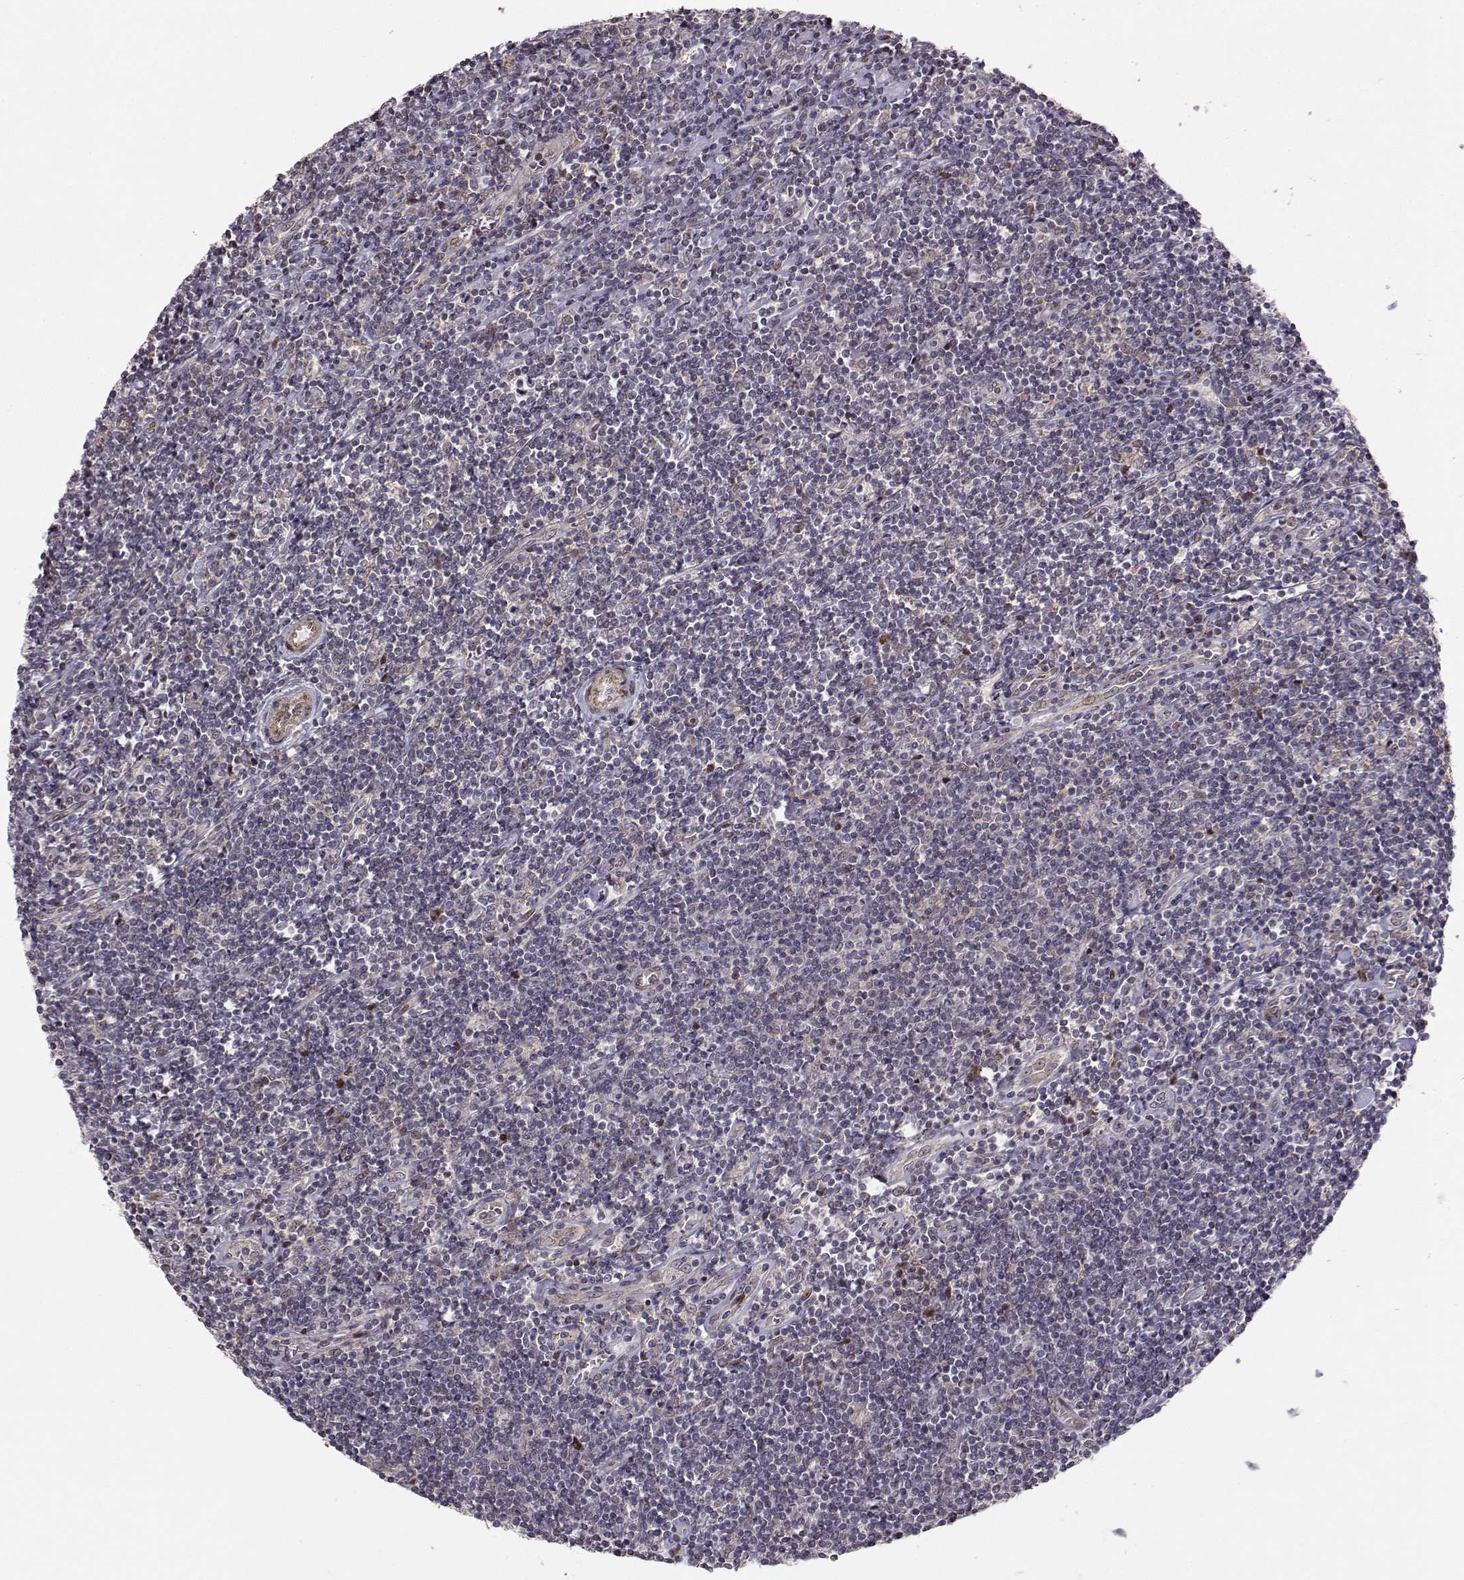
{"staining": {"intensity": "weak", "quantity": ">75%", "location": "cytoplasmic/membranous"}, "tissue": "lymphoma", "cell_type": "Tumor cells", "image_type": "cancer", "snomed": [{"axis": "morphology", "description": "Hodgkin's disease, NOS"}, {"axis": "topography", "description": "Lymph node"}], "caption": "Tumor cells reveal low levels of weak cytoplasmic/membranous positivity in about >75% of cells in human Hodgkin's disease. (brown staining indicates protein expression, while blue staining denotes nuclei).", "gene": "APC", "patient": {"sex": "male", "age": 40}}